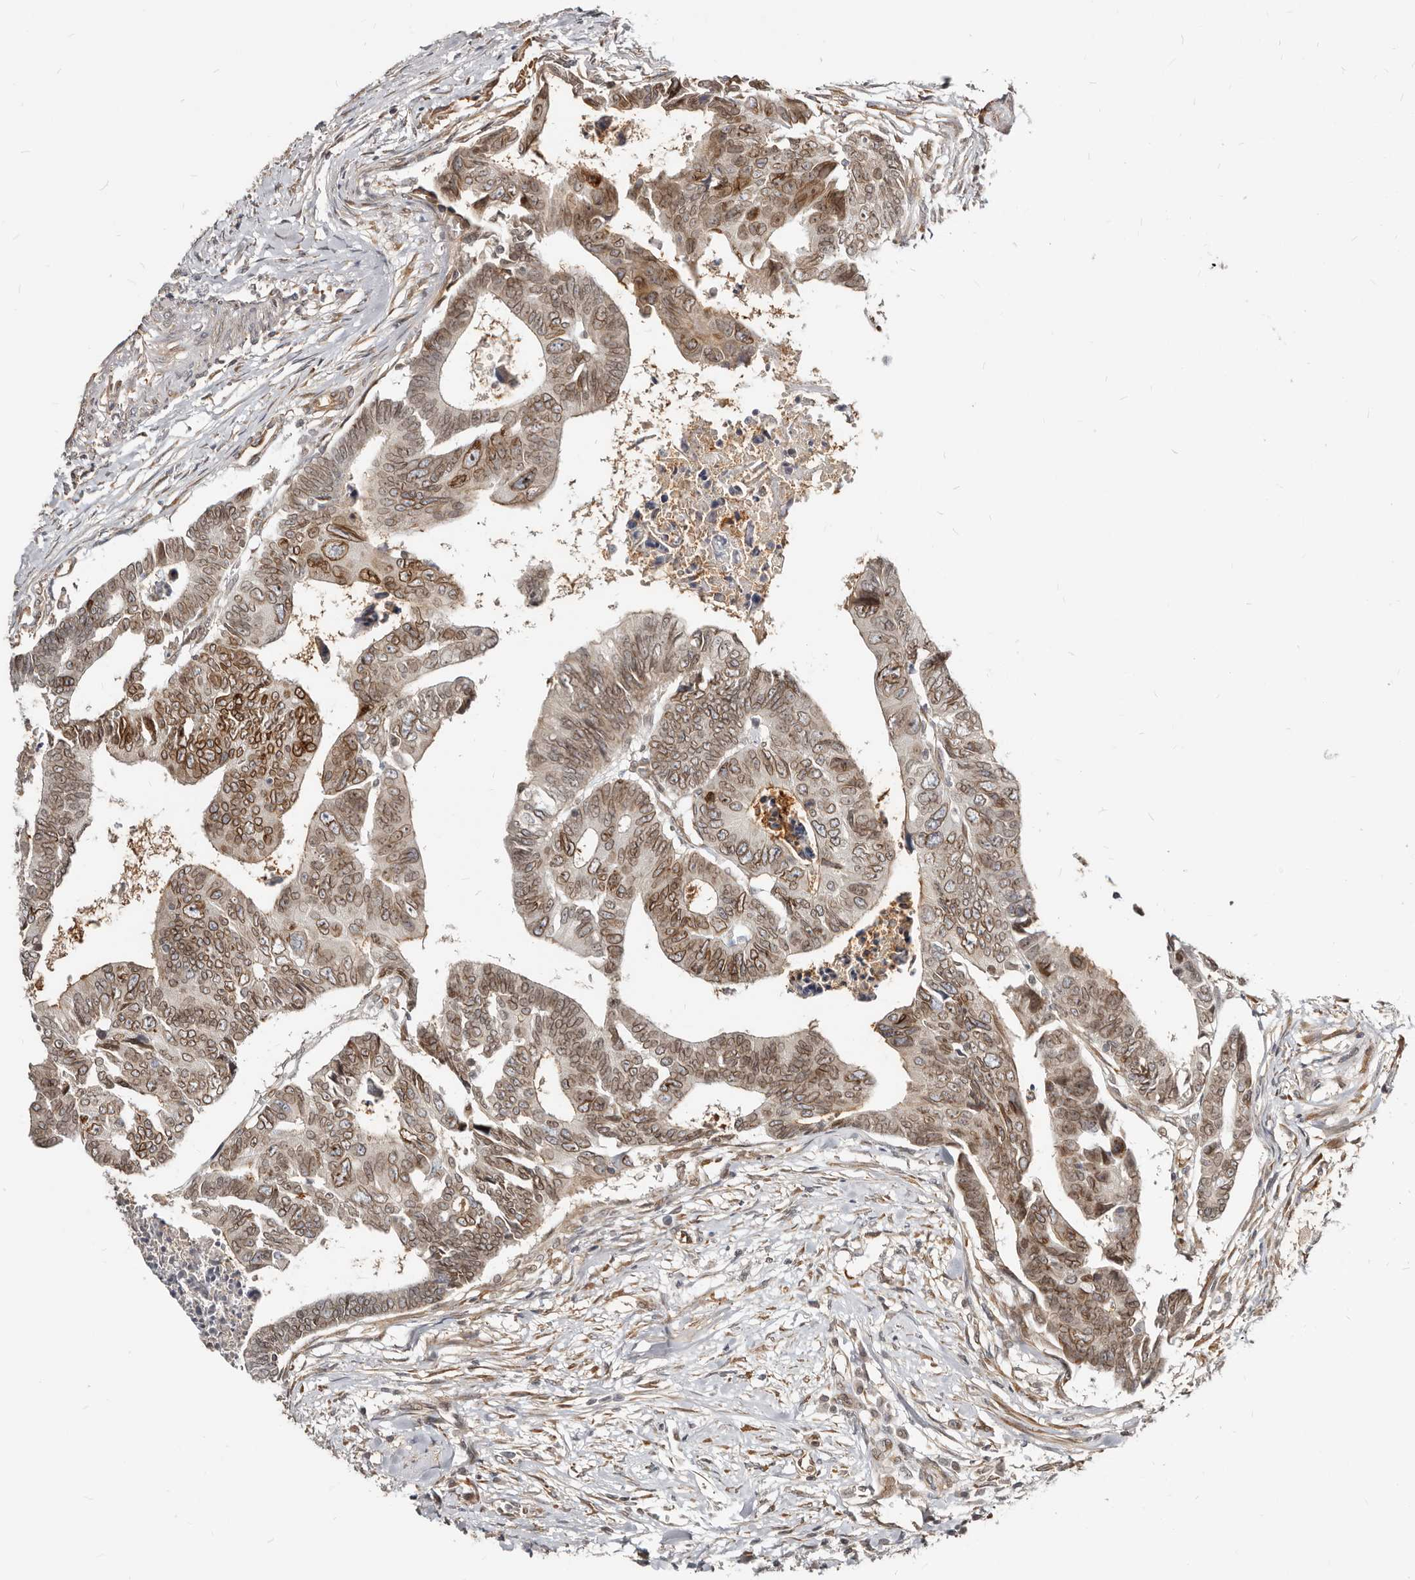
{"staining": {"intensity": "strong", "quantity": "25%-75%", "location": "cytoplasmic/membranous,nuclear"}, "tissue": "colorectal cancer", "cell_type": "Tumor cells", "image_type": "cancer", "snomed": [{"axis": "morphology", "description": "Adenocarcinoma, NOS"}, {"axis": "topography", "description": "Rectum"}], "caption": "A high amount of strong cytoplasmic/membranous and nuclear positivity is seen in approximately 25%-75% of tumor cells in adenocarcinoma (colorectal) tissue.", "gene": "NUP153", "patient": {"sex": "female", "age": 65}}